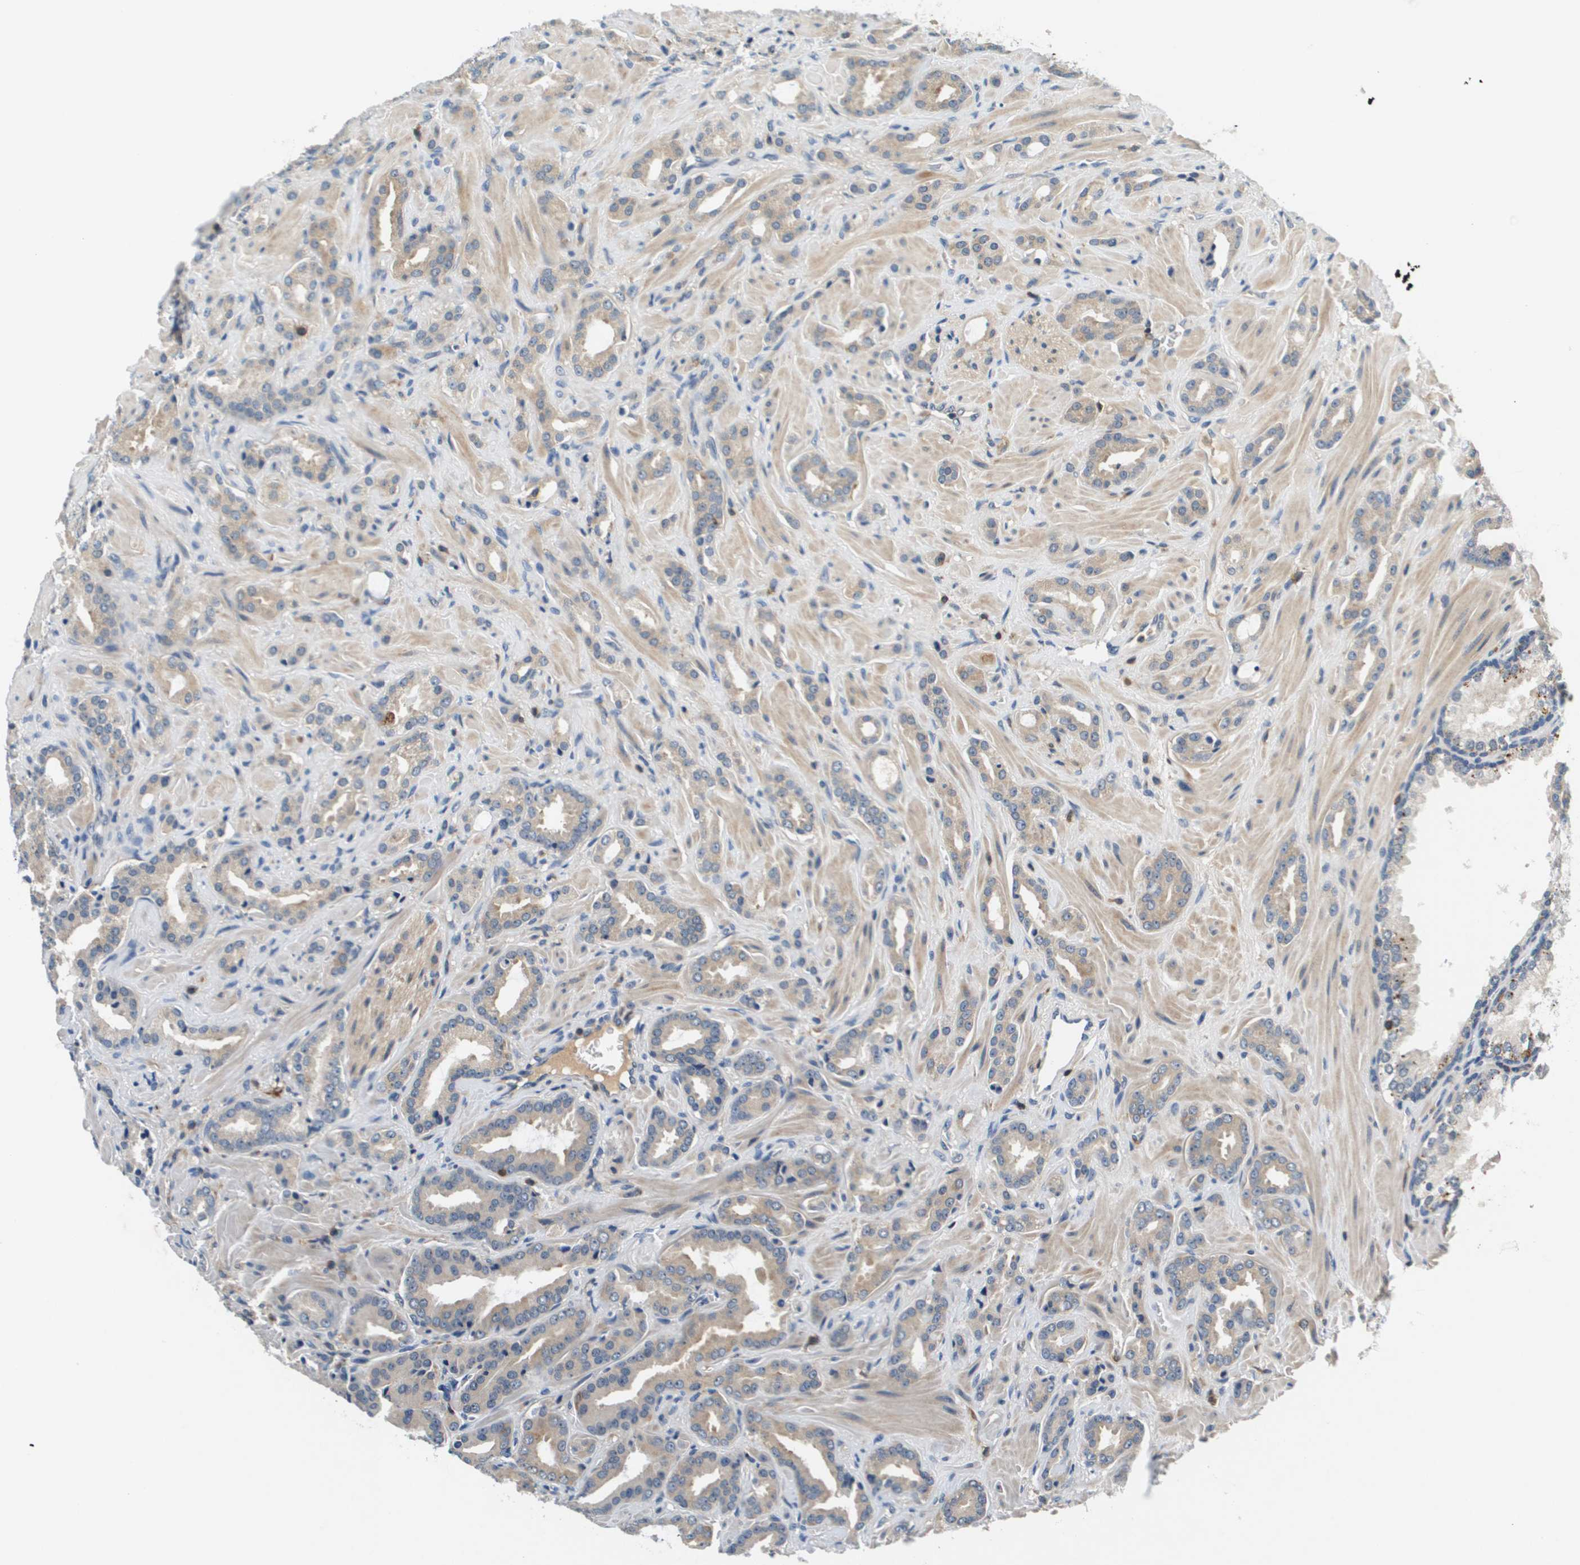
{"staining": {"intensity": "weak", "quantity": ">75%", "location": "cytoplasmic/membranous"}, "tissue": "prostate cancer", "cell_type": "Tumor cells", "image_type": "cancer", "snomed": [{"axis": "morphology", "description": "Adenocarcinoma, High grade"}, {"axis": "topography", "description": "Prostate"}], "caption": "Protein staining demonstrates weak cytoplasmic/membranous expression in about >75% of tumor cells in prostate cancer. Using DAB (3,3'-diaminobenzidine) (brown) and hematoxylin (blue) stains, captured at high magnification using brightfield microscopy.", "gene": "KCNQ5", "patient": {"sex": "male", "age": 64}}